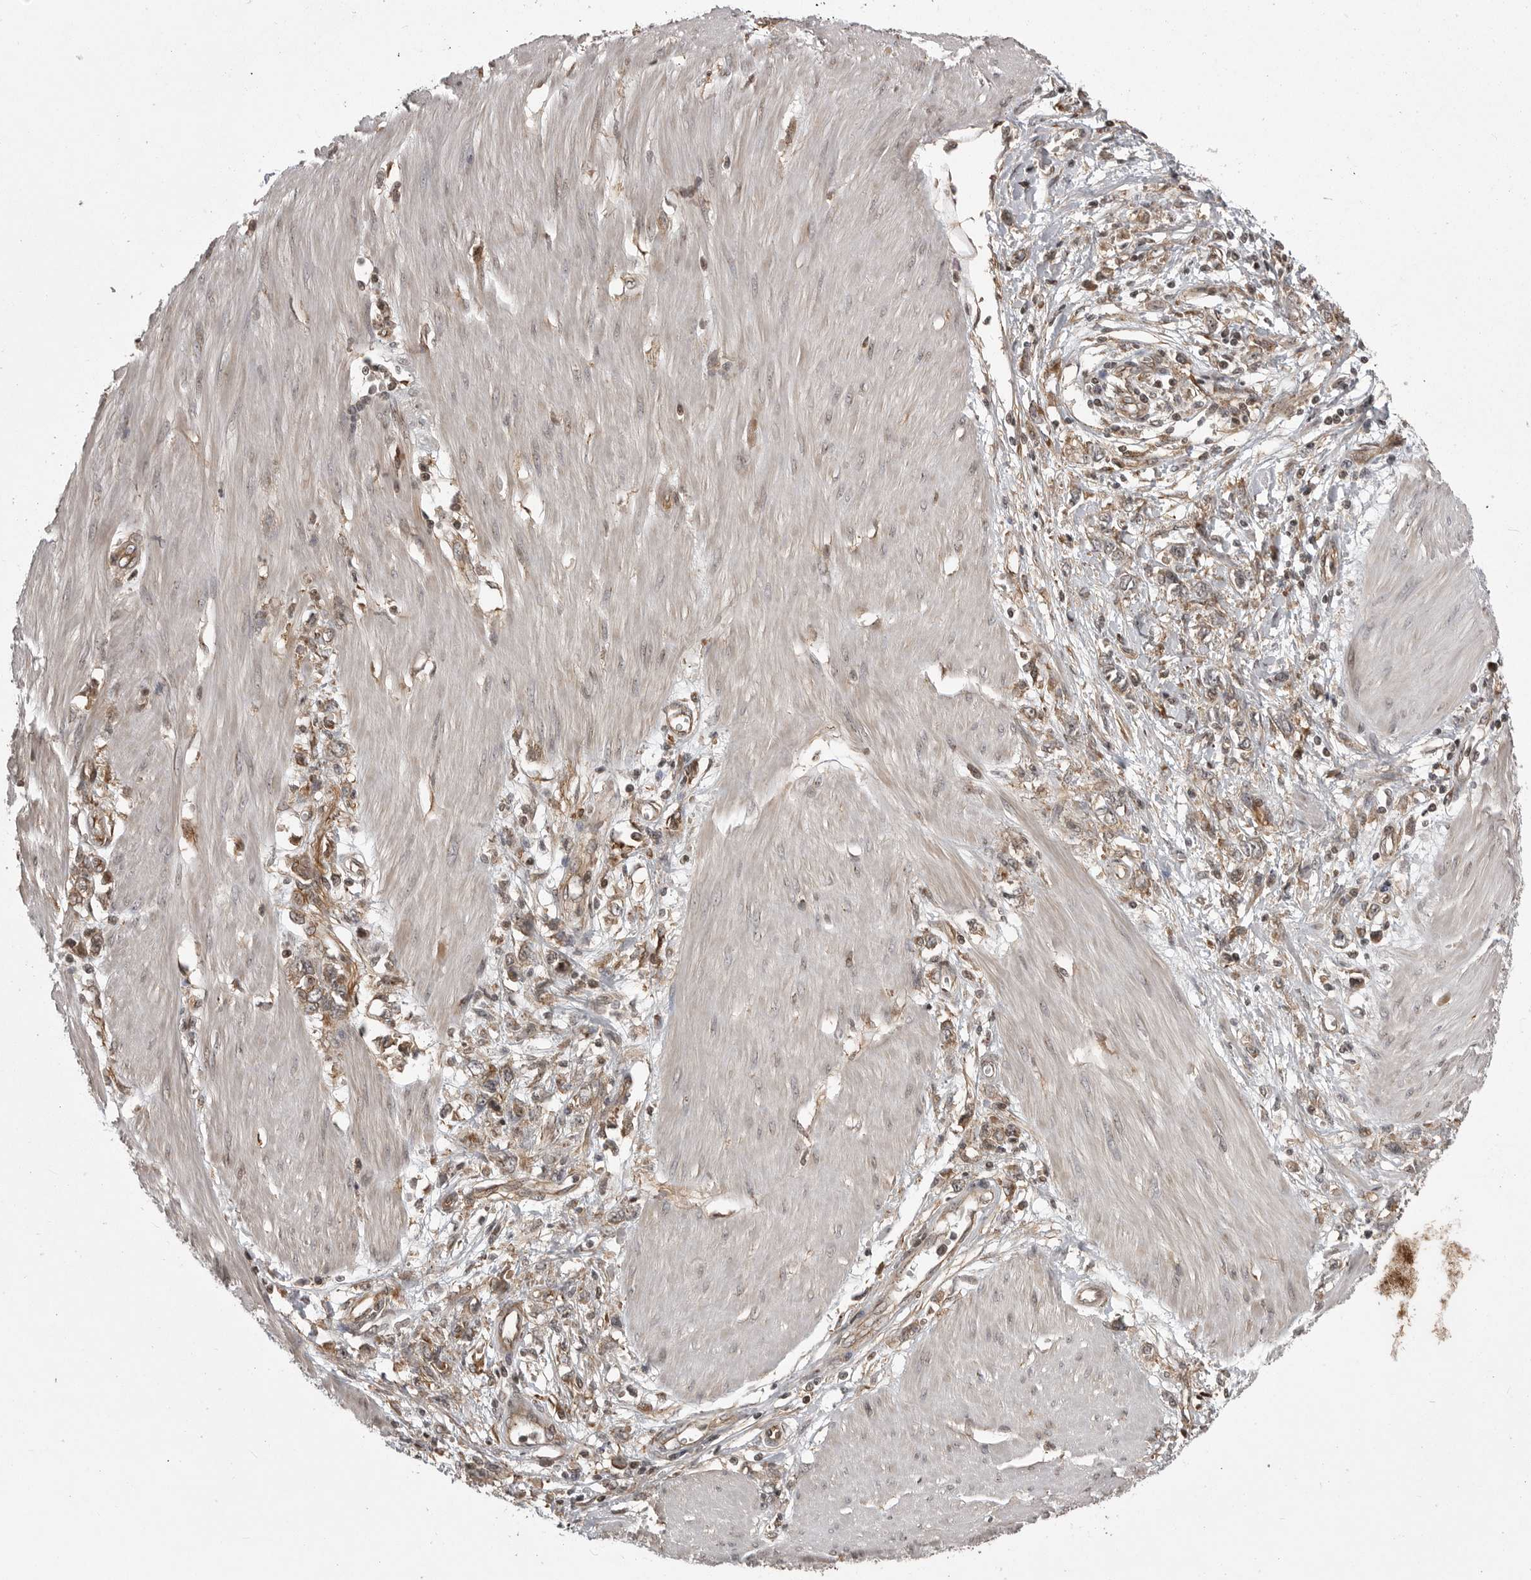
{"staining": {"intensity": "moderate", "quantity": ">75%", "location": "cytoplasmic/membranous"}, "tissue": "stomach cancer", "cell_type": "Tumor cells", "image_type": "cancer", "snomed": [{"axis": "morphology", "description": "Adenocarcinoma, NOS"}, {"axis": "topography", "description": "Stomach"}], "caption": "High-magnification brightfield microscopy of stomach adenocarcinoma stained with DAB (brown) and counterstained with hematoxylin (blue). tumor cells exhibit moderate cytoplasmic/membranous positivity is seen in about>75% of cells.", "gene": "DNAJC8", "patient": {"sex": "female", "age": 76}}